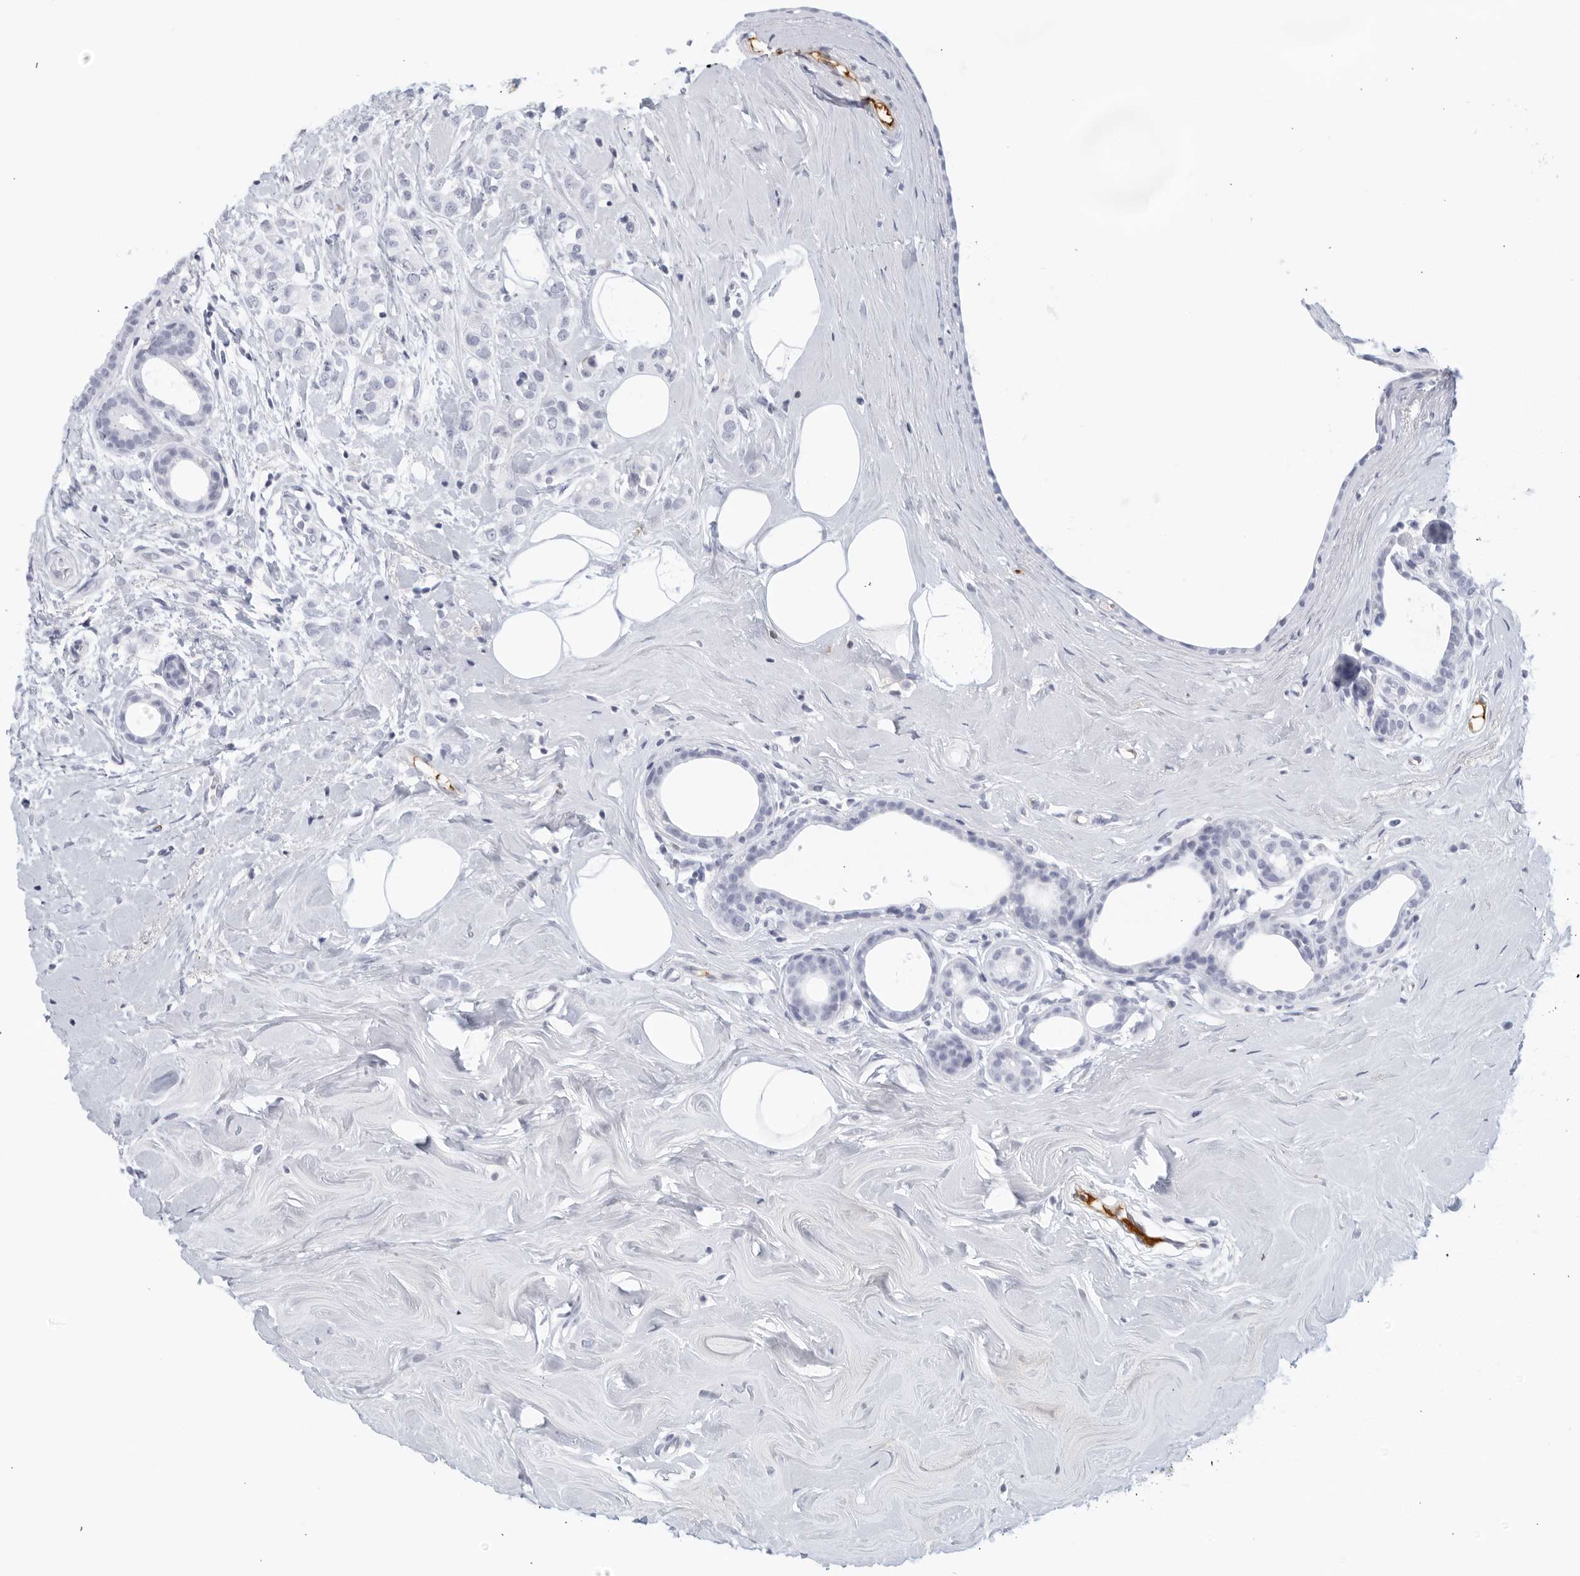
{"staining": {"intensity": "negative", "quantity": "none", "location": "none"}, "tissue": "breast cancer", "cell_type": "Tumor cells", "image_type": "cancer", "snomed": [{"axis": "morphology", "description": "Lobular carcinoma"}, {"axis": "topography", "description": "Breast"}], "caption": "Lobular carcinoma (breast) stained for a protein using immunohistochemistry reveals no staining tumor cells.", "gene": "FGG", "patient": {"sex": "female", "age": 47}}